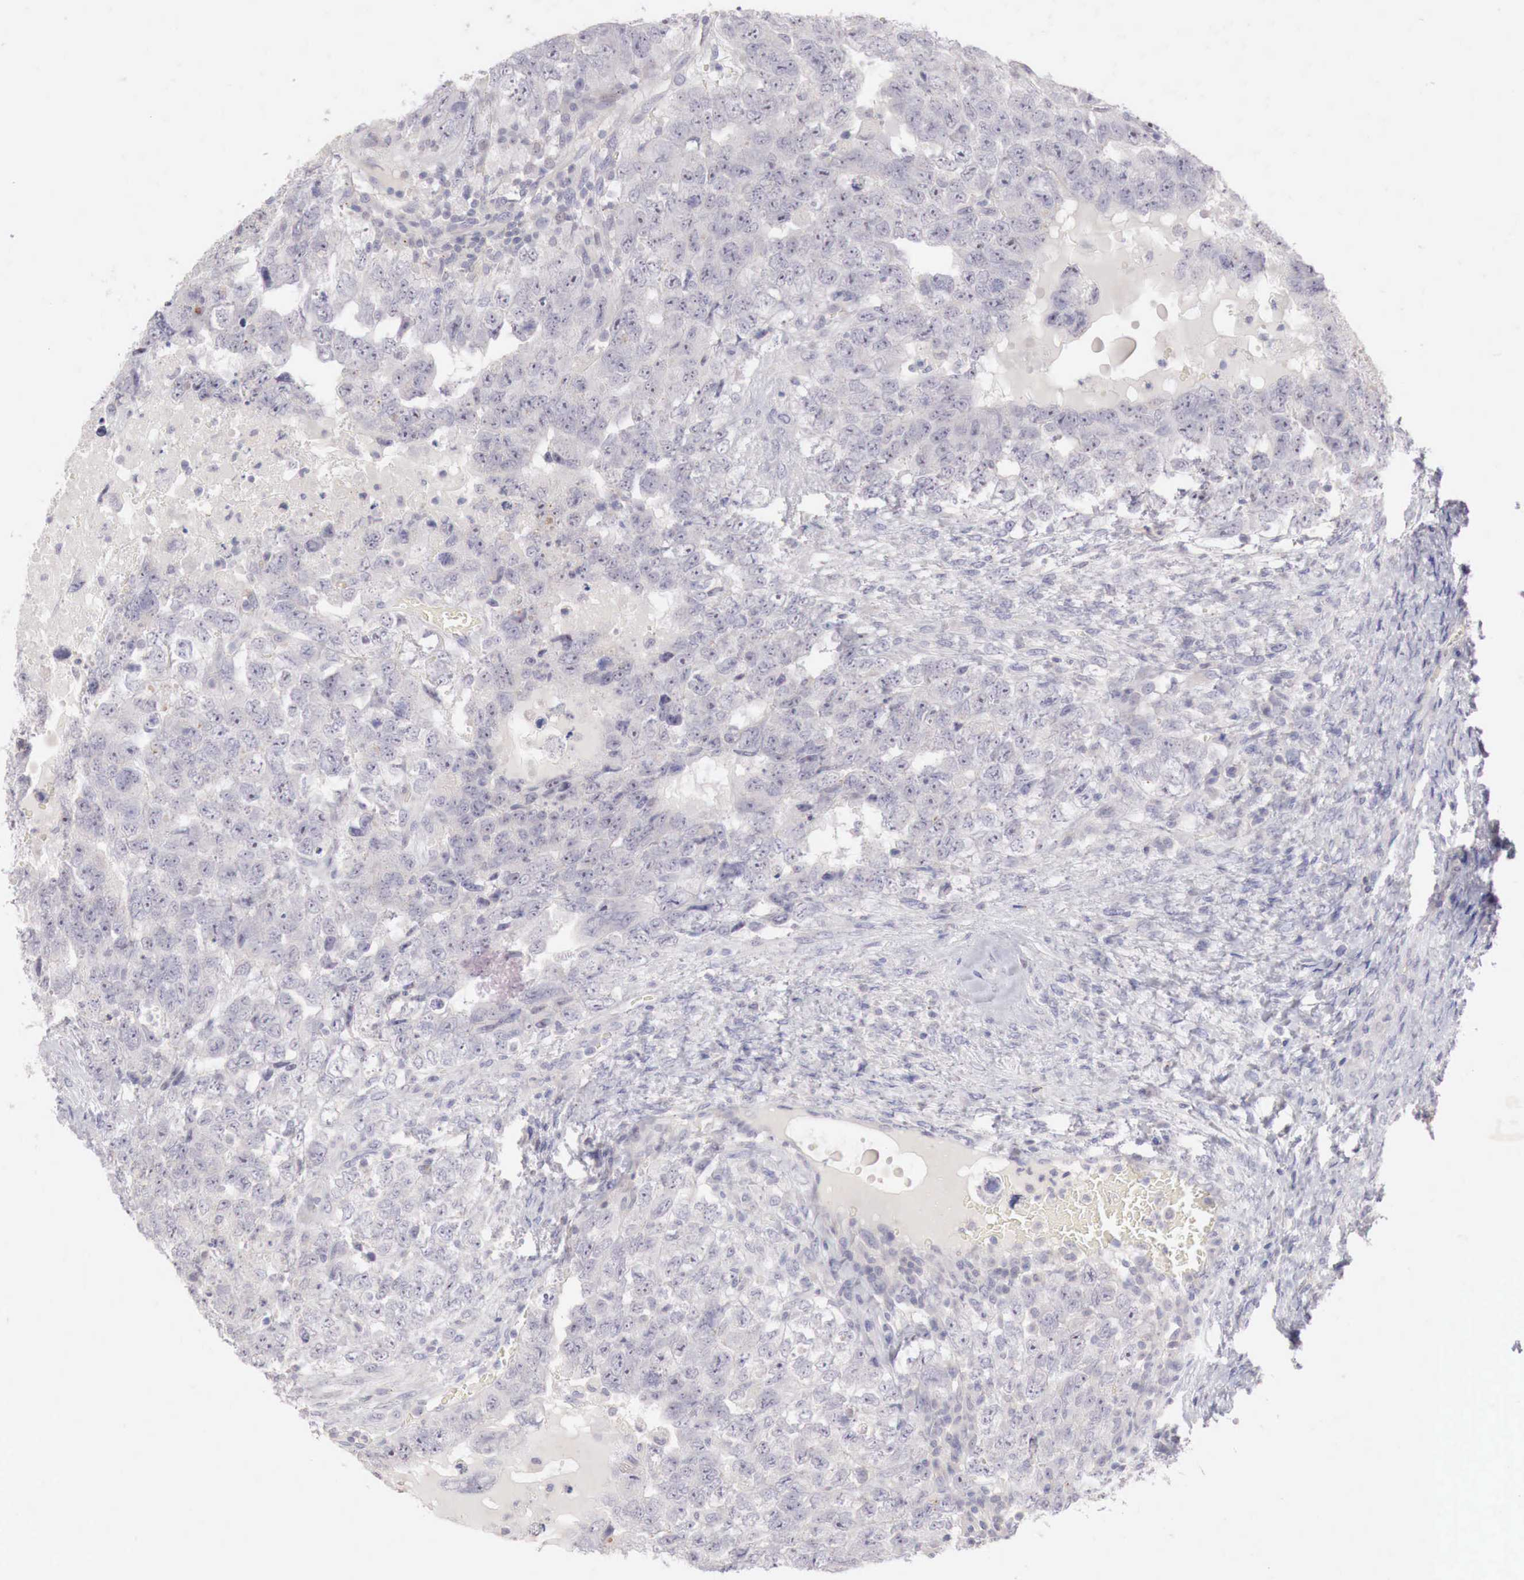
{"staining": {"intensity": "negative", "quantity": "none", "location": "none"}, "tissue": "testis cancer", "cell_type": "Tumor cells", "image_type": "cancer", "snomed": [{"axis": "morphology", "description": "Carcinoma, Embryonal, NOS"}, {"axis": "topography", "description": "Testis"}], "caption": "Testis cancer (embryonal carcinoma) stained for a protein using immunohistochemistry (IHC) demonstrates no positivity tumor cells.", "gene": "GATA1", "patient": {"sex": "male", "age": 36}}